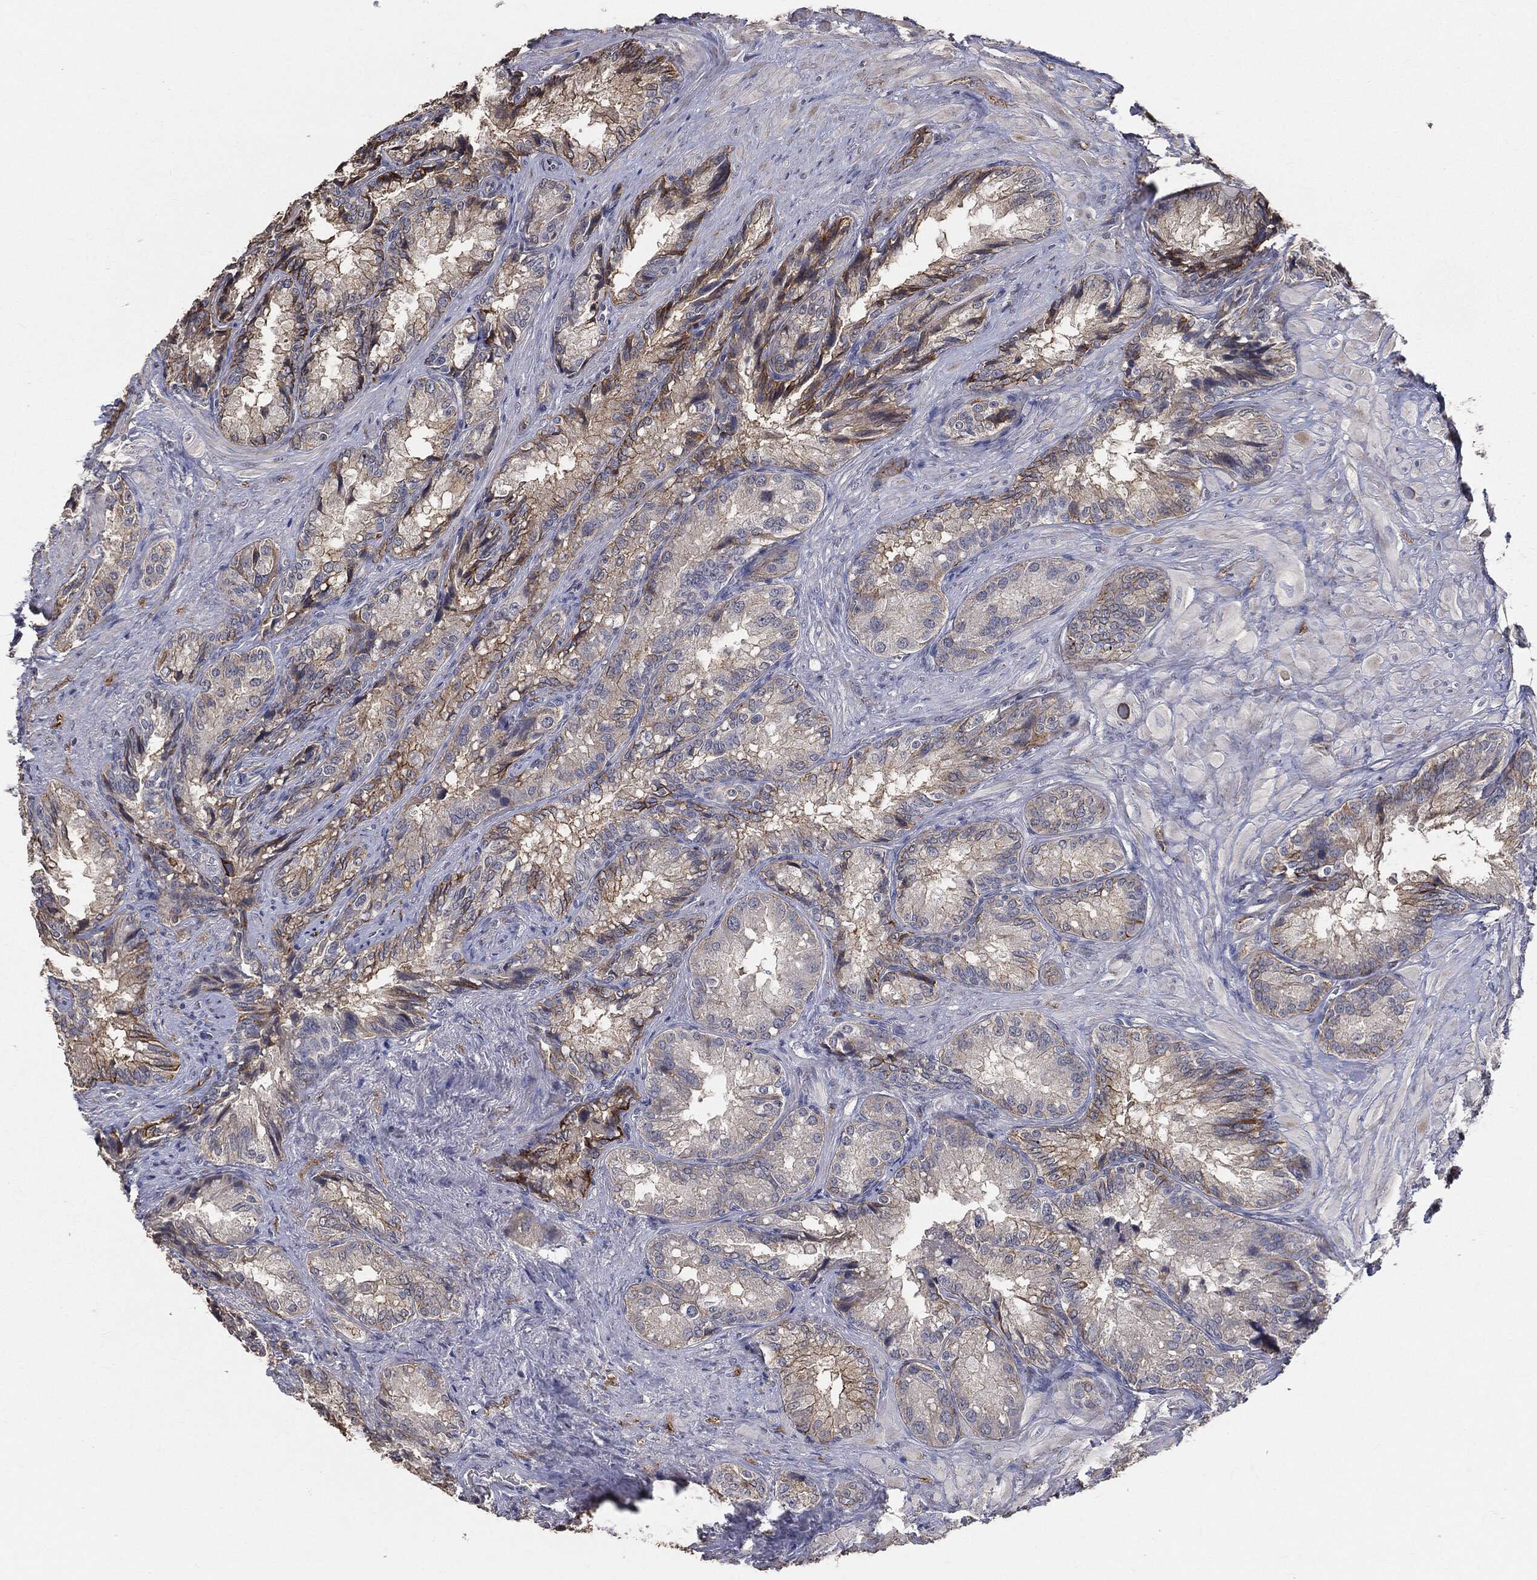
{"staining": {"intensity": "moderate", "quantity": "<25%", "location": "cytoplasmic/membranous"}, "tissue": "seminal vesicle", "cell_type": "Glandular cells", "image_type": "normal", "snomed": [{"axis": "morphology", "description": "Normal tissue, NOS"}, {"axis": "topography", "description": "Seminal veicle"}], "caption": "Moderate cytoplasmic/membranous protein positivity is appreciated in approximately <25% of glandular cells in seminal vesicle.", "gene": "SNAP25", "patient": {"sex": "male", "age": 68}}